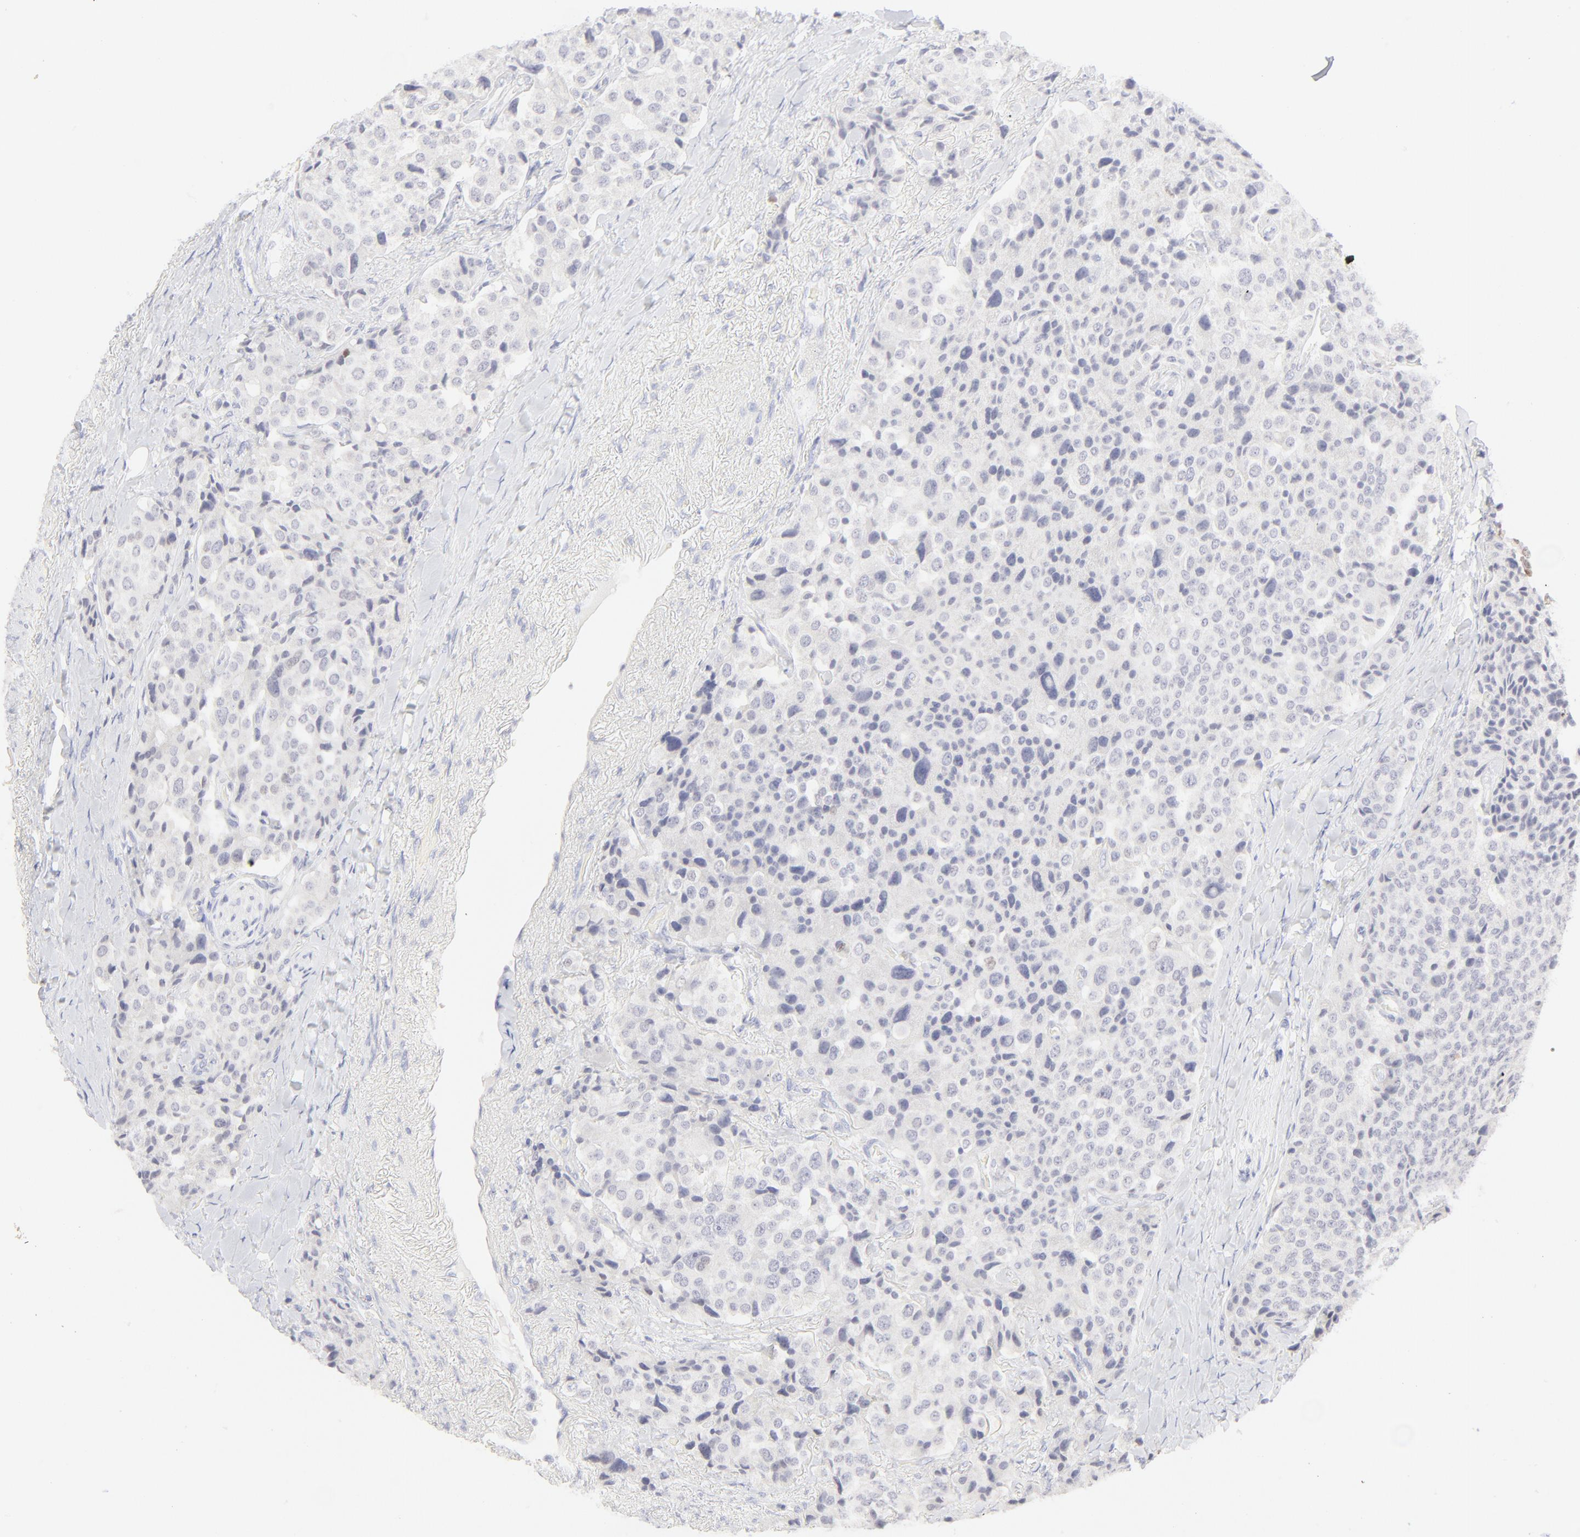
{"staining": {"intensity": "negative", "quantity": "none", "location": "none"}, "tissue": "carcinoid", "cell_type": "Tumor cells", "image_type": "cancer", "snomed": [{"axis": "morphology", "description": "Carcinoid, malignant, NOS"}, {"axis": "topography", "description": "Colon"}], "caption": "High power microscopy micrograph of an immunohistochemistry (IHC) photomicrograph of carcinoid (malignant), revealing no significant positivity in tumor cells.", "gene": "ELF3", "patient": {"sex": "female", "age": 61}}